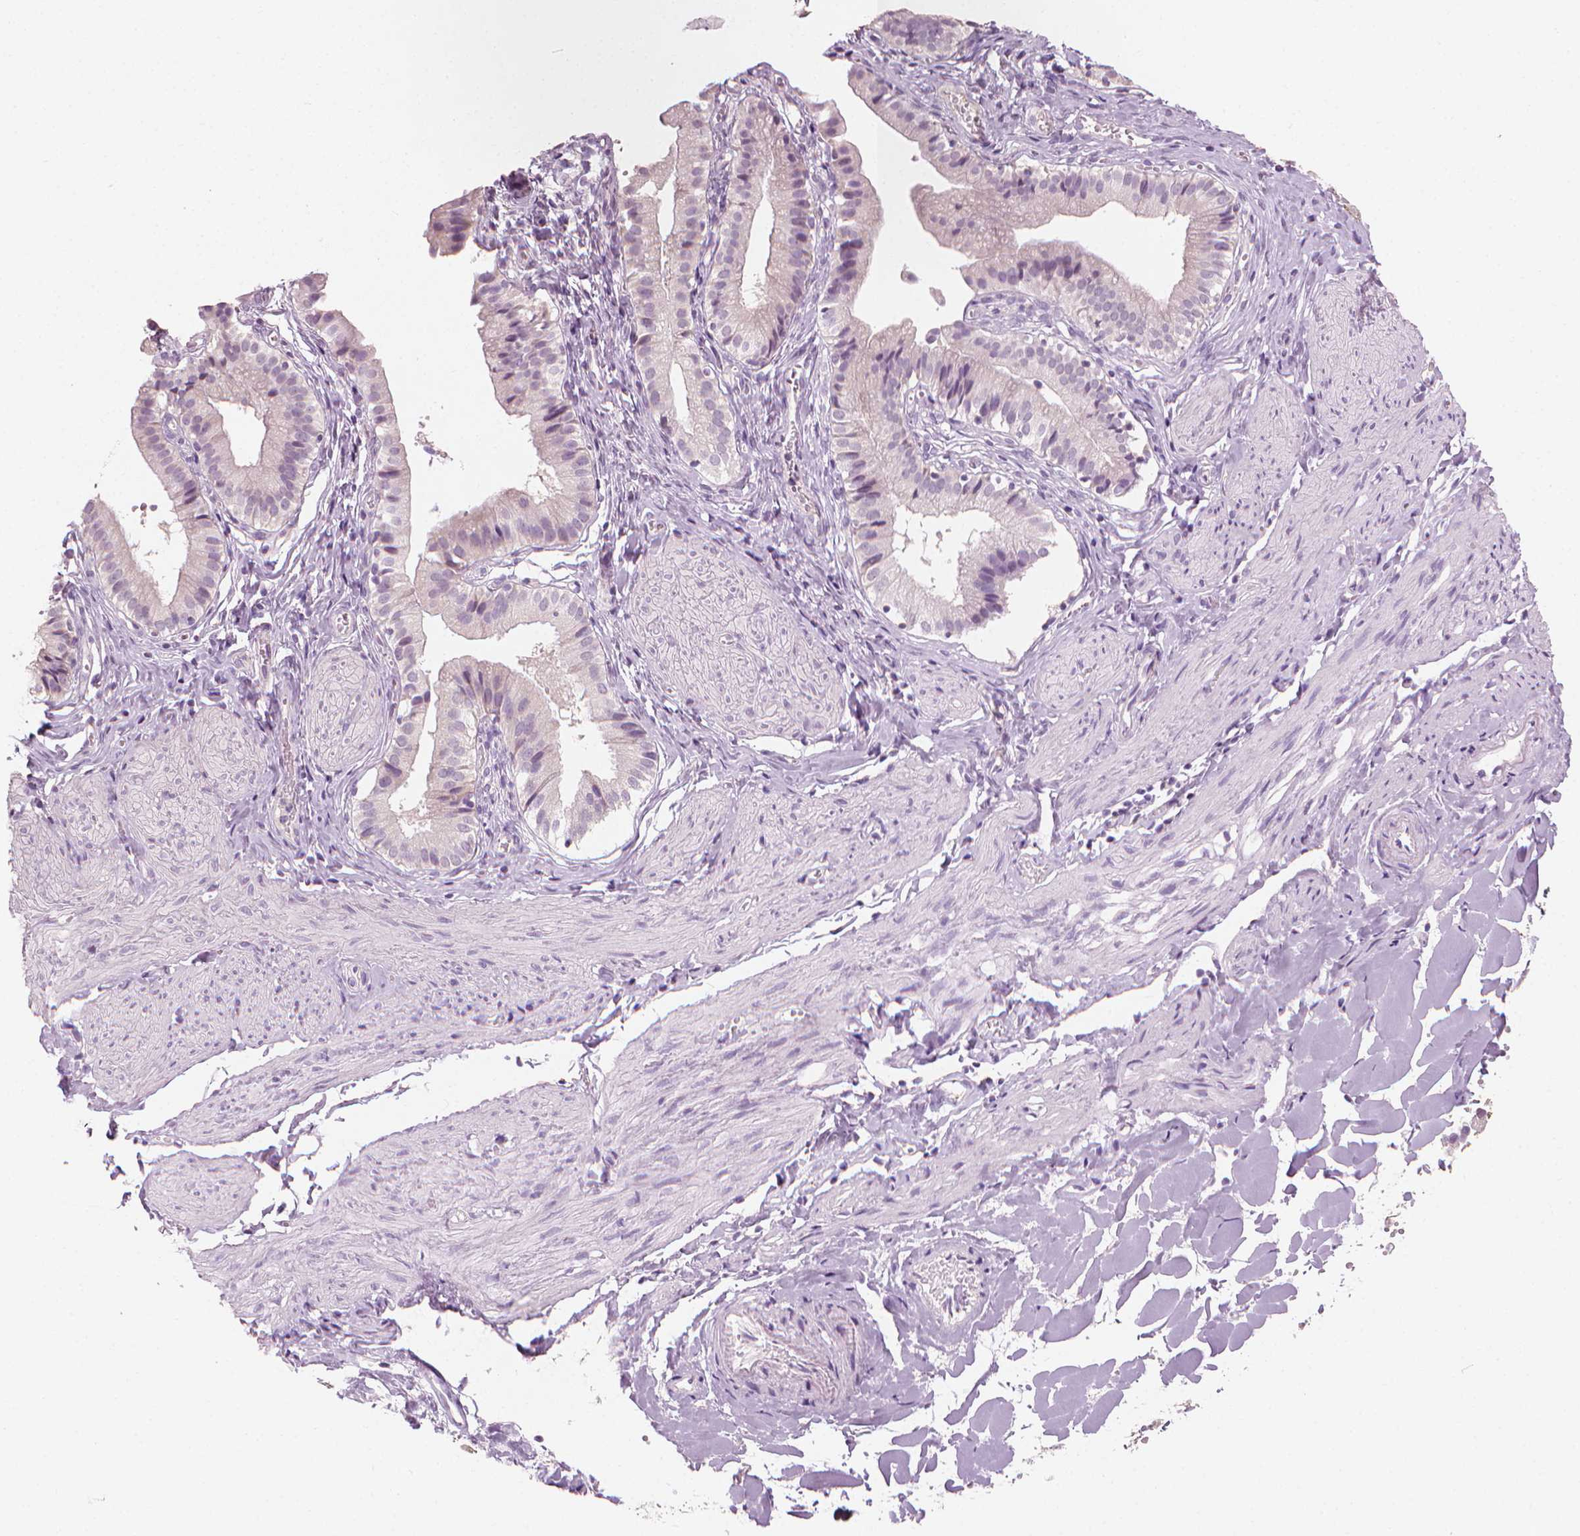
{"staining": {"intensity": "negative", "quantity": "none", "location": "none"}, "tissue": "gallbladder", "cell_type": "Glandular cells", "image_type": "normal", "snomed": [{"axis": "morphology", "description": "Normal tissue, NOS"}, {"axis": "topography", "description": "Gallbladder"}], "caption": "A photomicrograph of human gallbladder is negative for staining in glandular cells. Brightfield microscopy of immunohistochemistry (IHC) stained with DAB (3,3'-diaminobenzidine) (brown) and hematoxylin (blue), captured at high magnification.", "gene": "CFAP126", "patient": {"sex": "female", "age": 47}}